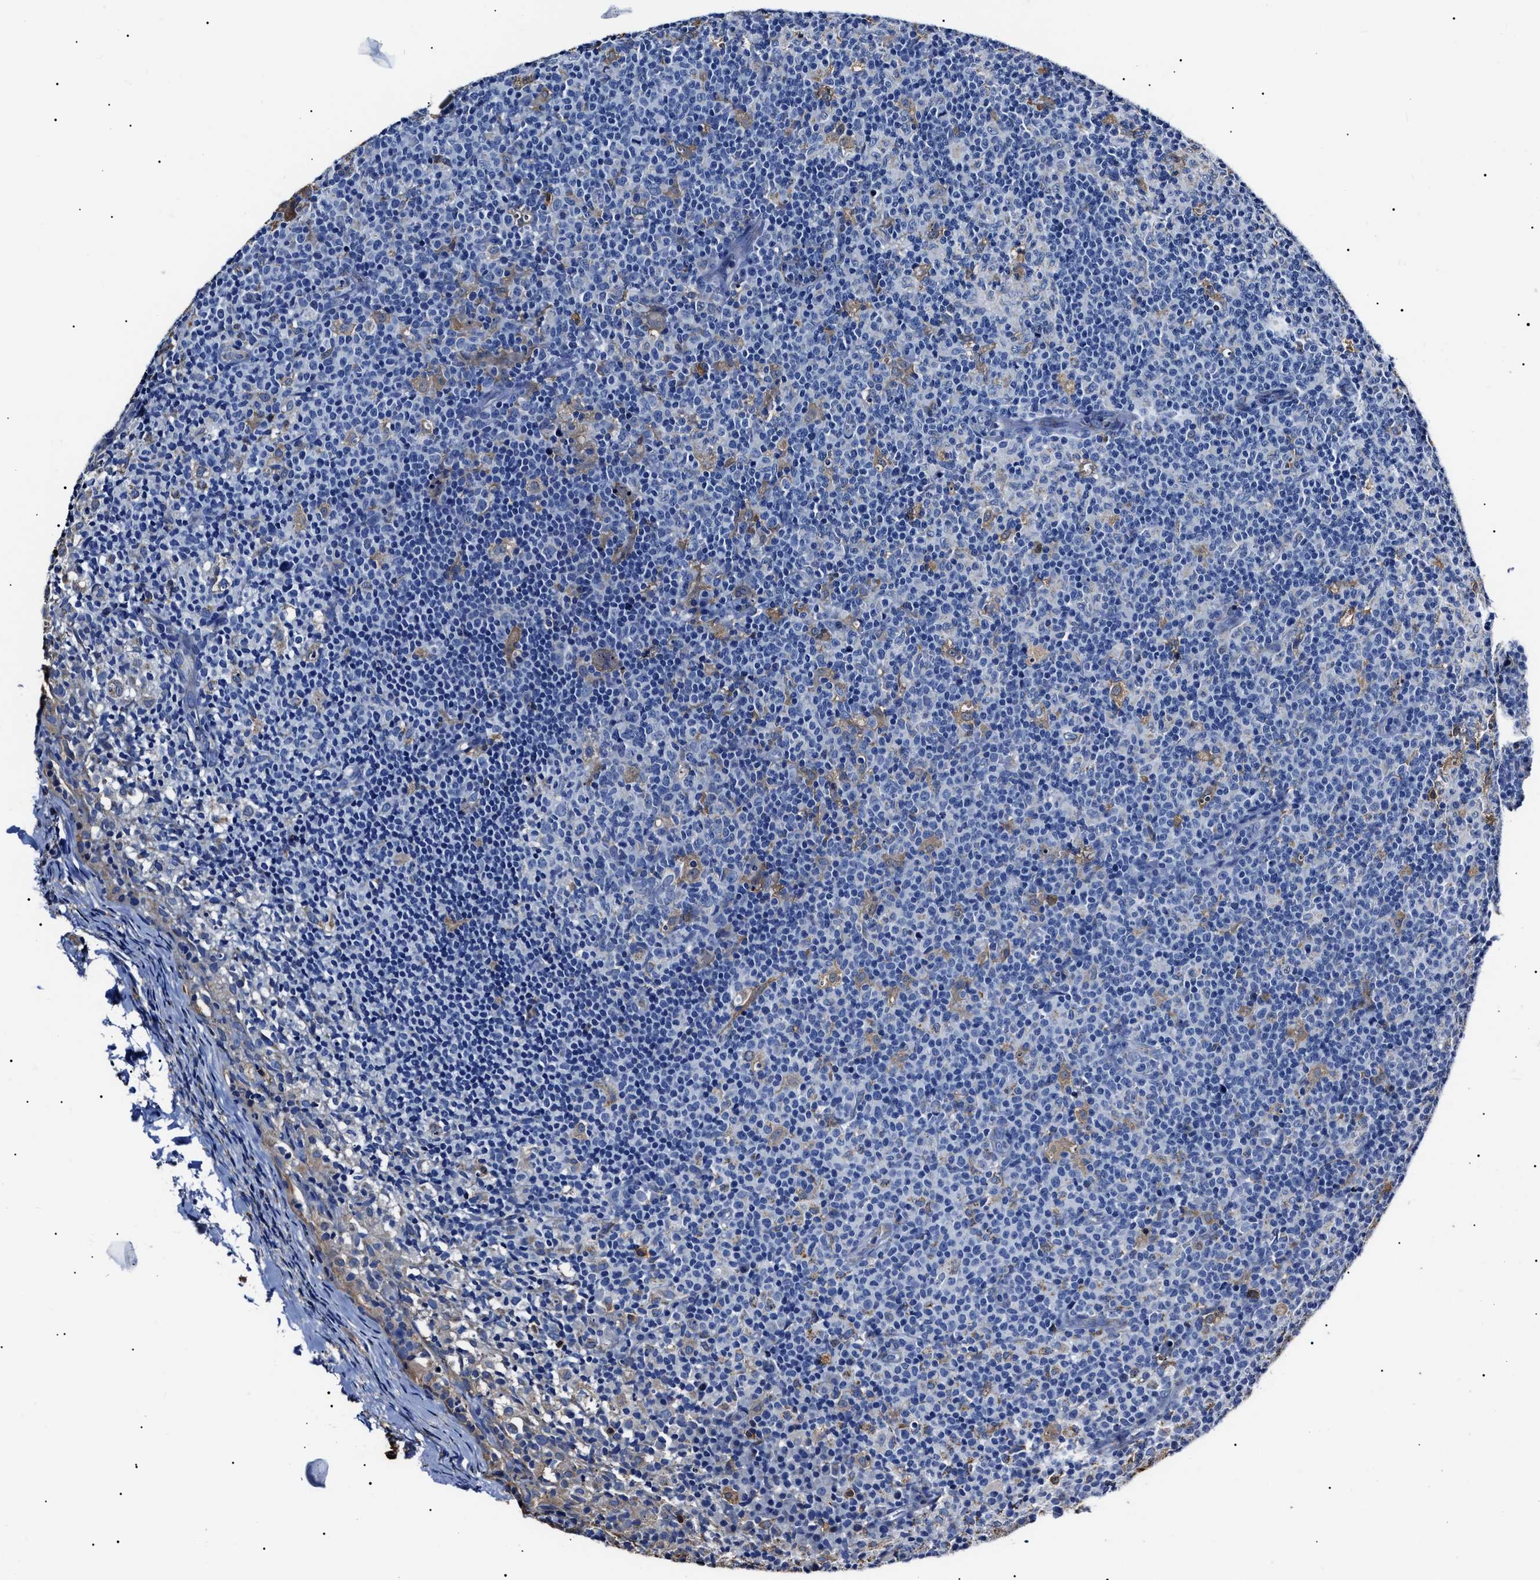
{"staining": {"intensity": "negative", "quantity": "none", "location": "none"}, "tissue": "lymph node", "cell_type": "Germinal center cells", "image_type": "normal", "snomed": [{"axis": "morphology", "description": "Normal tissue, NOS"}, {"axis": "morphology", "description": "Inflammation, NOS"}, {"axis": "topography", "description": "Lymph node"}], "caption": "IHC histopathology image of normal human lymph node stained for a protein (brown), which exhibits no expression in germinal center cells.", "gene": "ALDH1A1", "patient": {"sex": "male", "age": 55}}